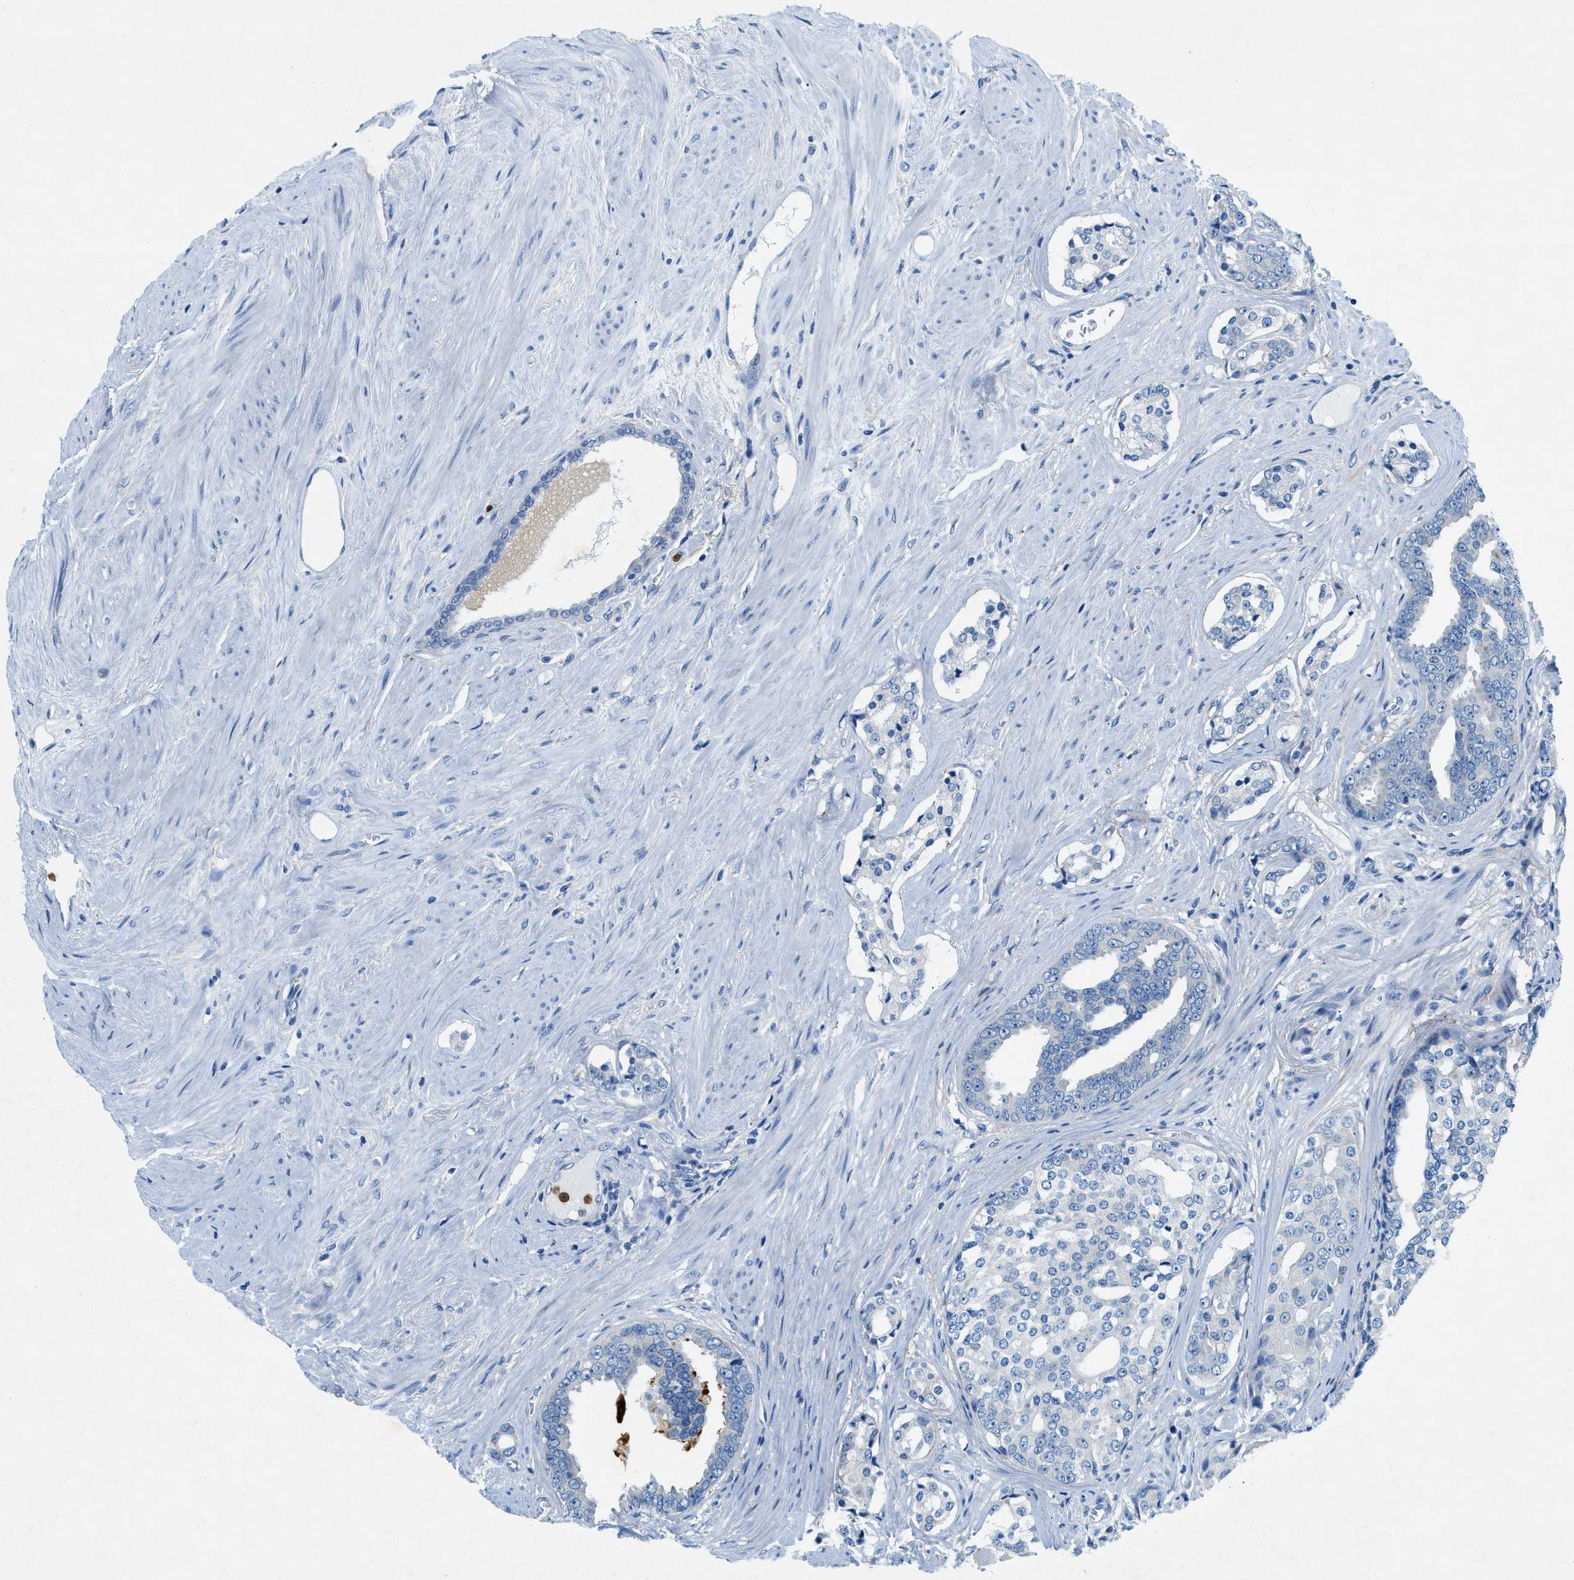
{"staining": {"intensity": "negative", "quantity": "none", "location": "none"}, "tissue": "prostate cancer", "cell_type": "Tumor cells", "image_type": "cancer", "snomed": [{"axis": "morphology", "description": "Adenocarcinoma, High grade"}, {"axis": "topography", "description": "Prostate"}], "caption": "Tumor cells show no significant positivity in prostate cancer (adenocarcinoma (high-grade)).", "gene": "ZDHHC13", "patient": {"sex": "male", "age": 71}}